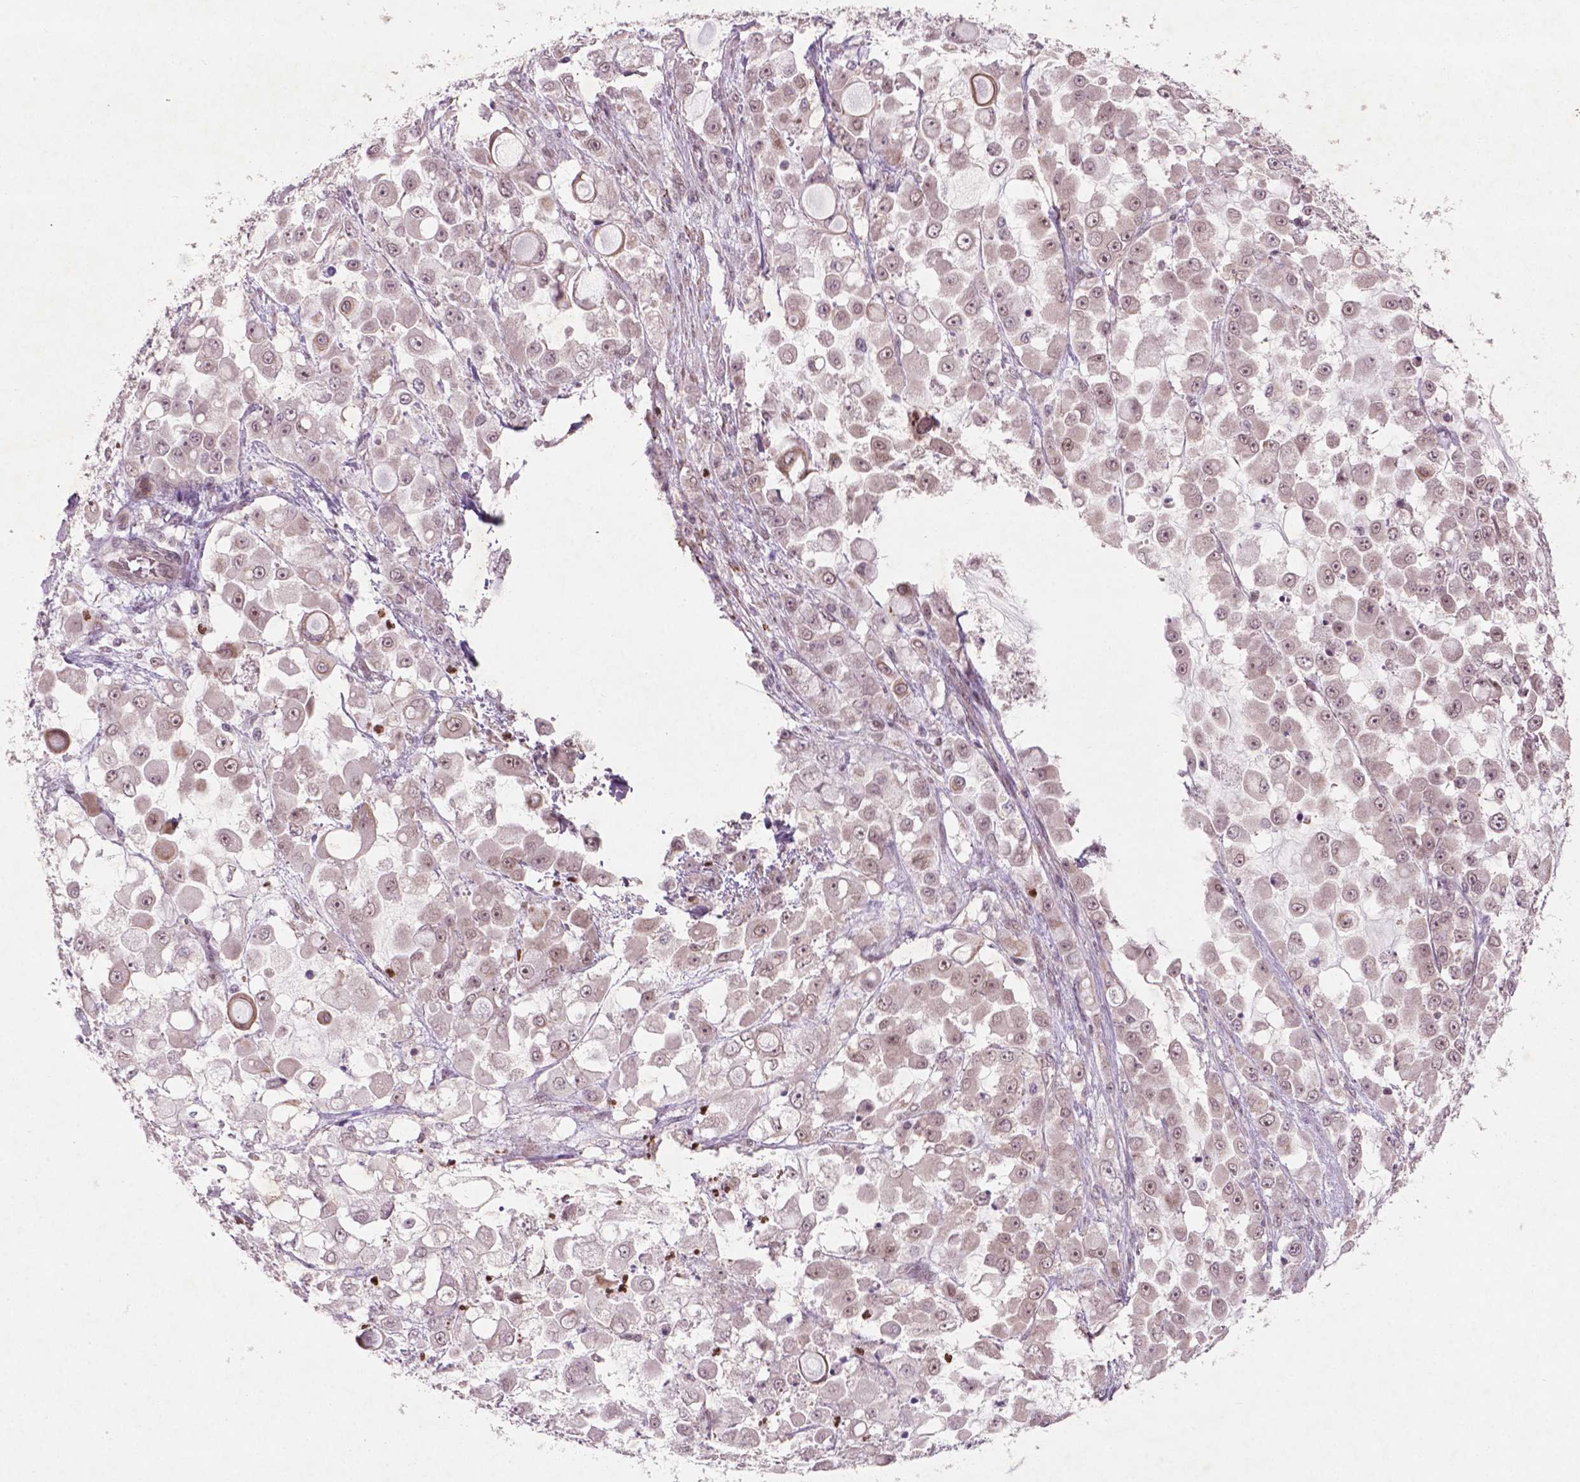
{"staining": {"intensity": "moderate", "quantity": "<25%", "location": "cytoplasmic/membranous,nuclear"}, "tissue": "stomach cancer", "cell_type": "Tumor cells", "image_type": "cancer", "snomed": [{"axis": "morphology", "description": "Adenocarcinoma, NOS"}, {"axis": "topography", "description": "Stomach"}], "caption": "IHC histopathology image of human stomach cancer stained for a protein (brown), which reveals low levels of moderate cytoplasmic/membranous and nuclear positivity in approximately <25% of tumor cells.", "gene": "NFAT5", "patient": {"sex": "female", "age": 76}}